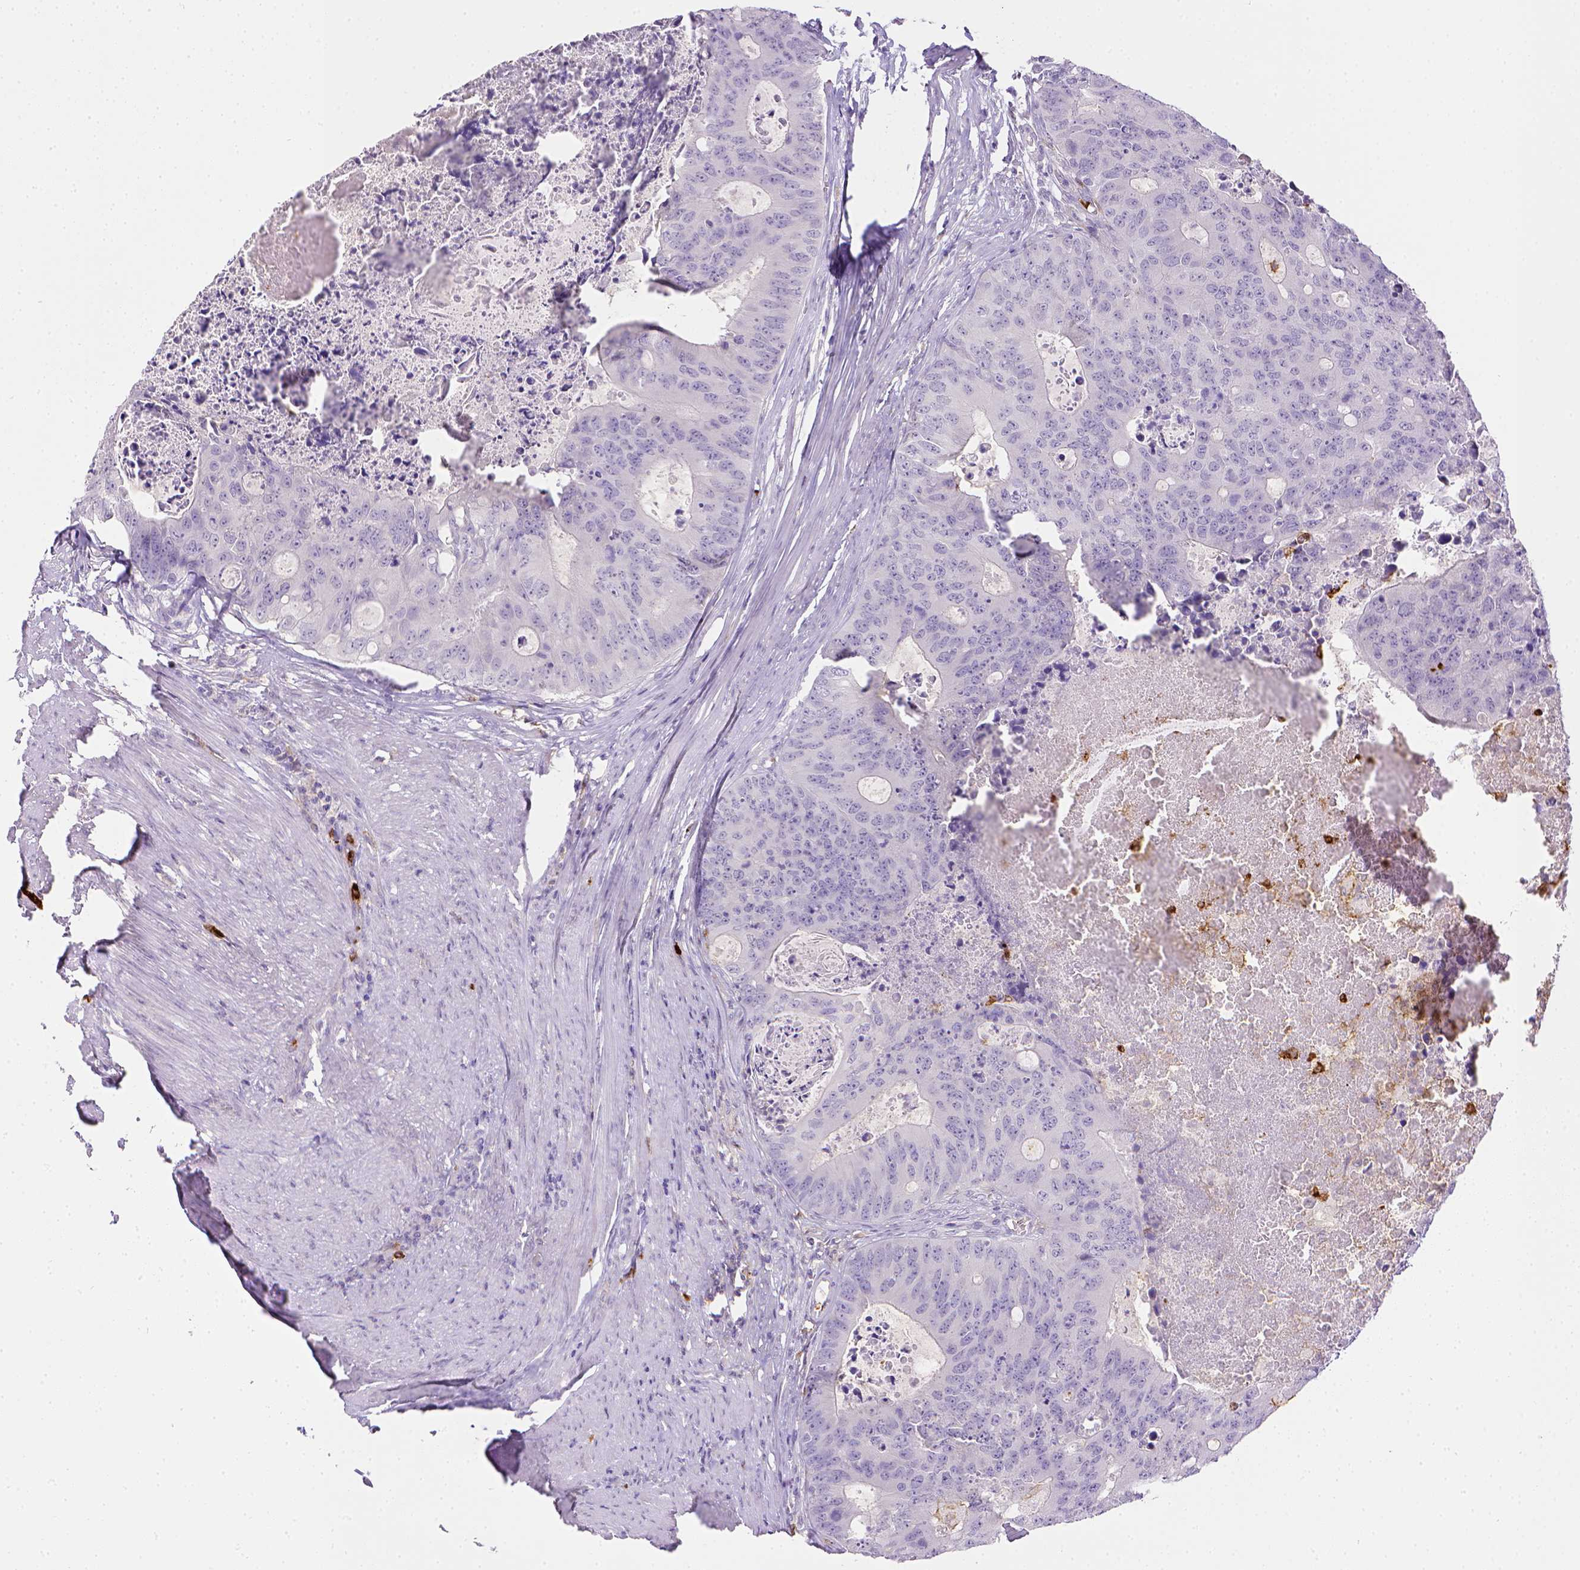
{"staining": {"intensity": "negative", "quantity": "none", "location": "none"}, "tissue": "colorectal cancer", "cell_type": "Tumor cells", "image_type": "cancer", "snomed": [{"axis": "morphology", "description": "Adenocarcinoma, NOS"}, {"axis": "topography", "description": "Colon"}], "caption": "This is an immunohistochemistry image of human colorectal adenocarcinoma. There is no expression in tumor cells.", "gene": "ITGAM", "patient": {"sex": "male", "age": 67}}